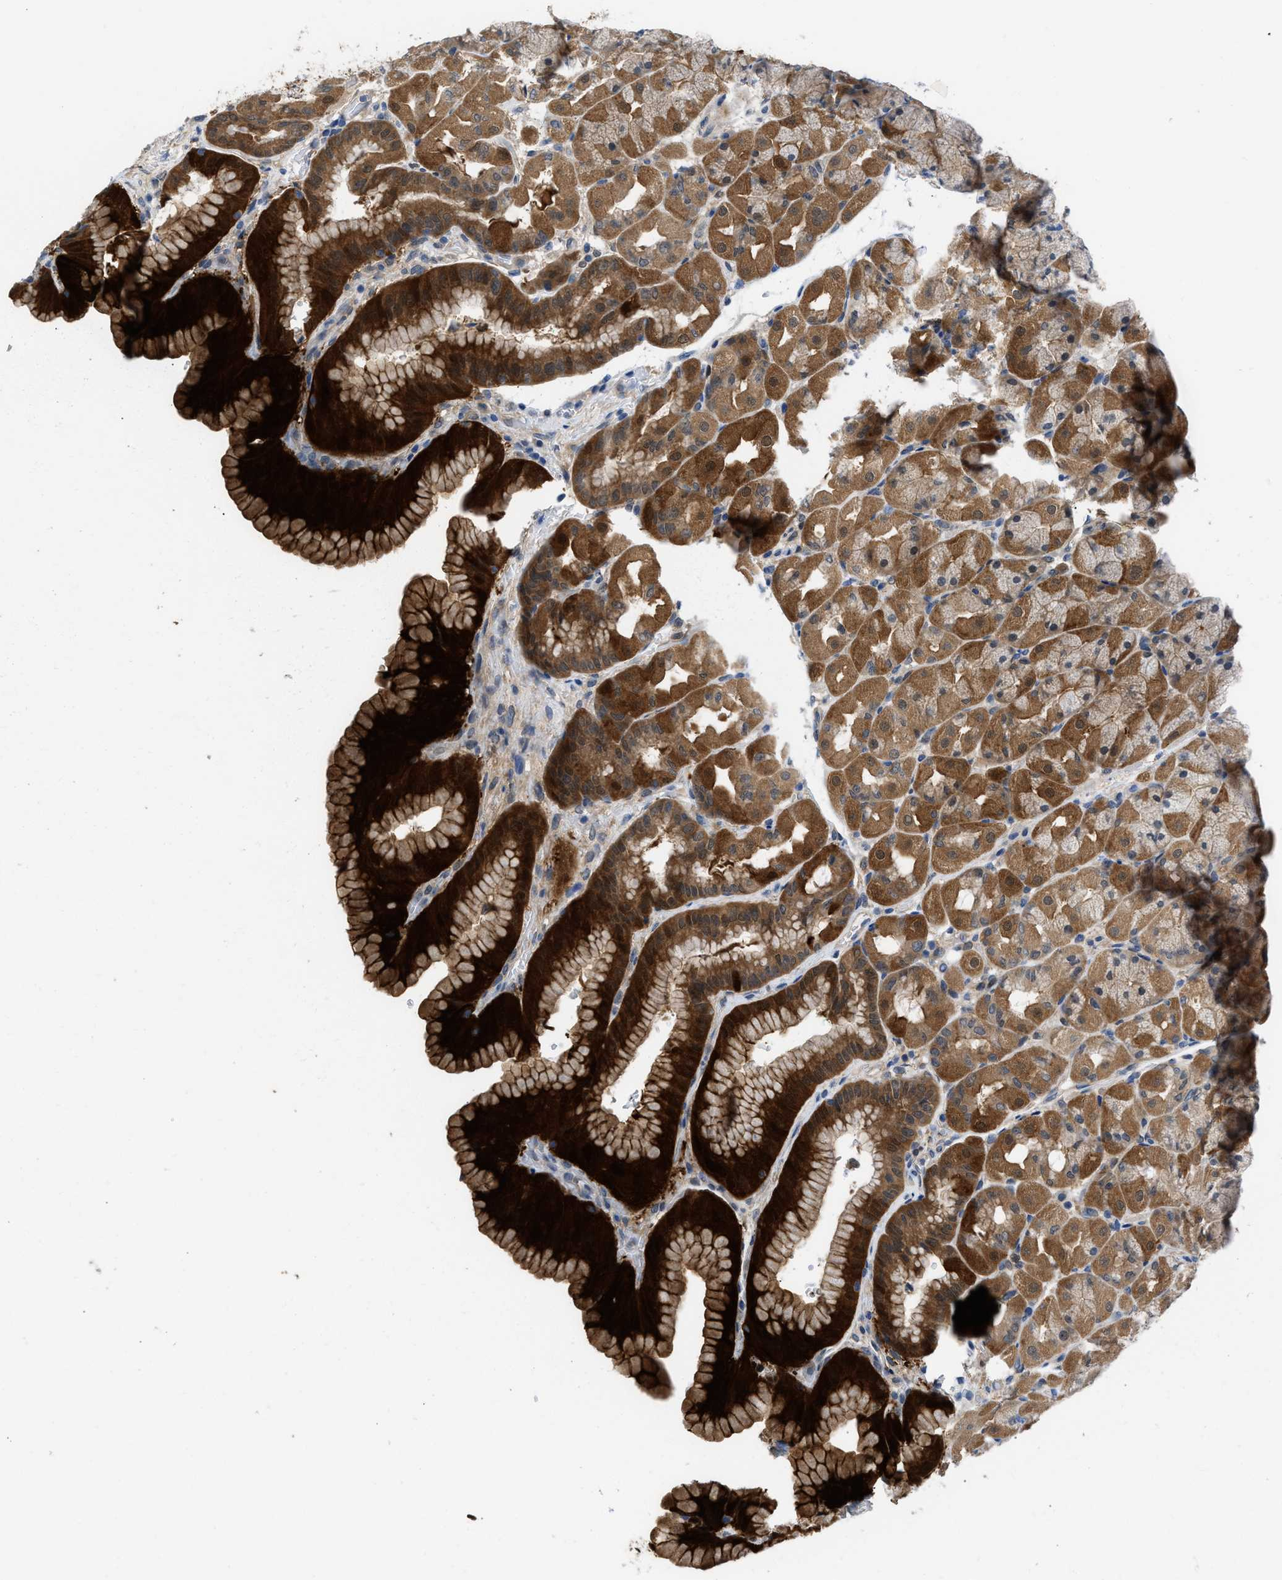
{"staining": {"intensity": "strong", "quantity": "25%-75%", "location": "cytoplasmic/membranous"}, "tissue": "stomach", "cell_type": "Glandular cells", "image_type": "normal", "snomed": [{"axis": "morphology", "description": "Normal tissue, NOS"}, {"axis": "morphology", "description": "Carcinoid, malignant, NOS"}, {"axis": "topography", "description": "Stomach, upper"}], "caption": "Approximately 25%-75% of glandular cells in unremarkable human stomach show strong cytoplasmic/membranous protein expression as visualized by brown immunohistochemical staining.", "gene": "CBR1", "patient": {"sex": "male", "age": 39}}